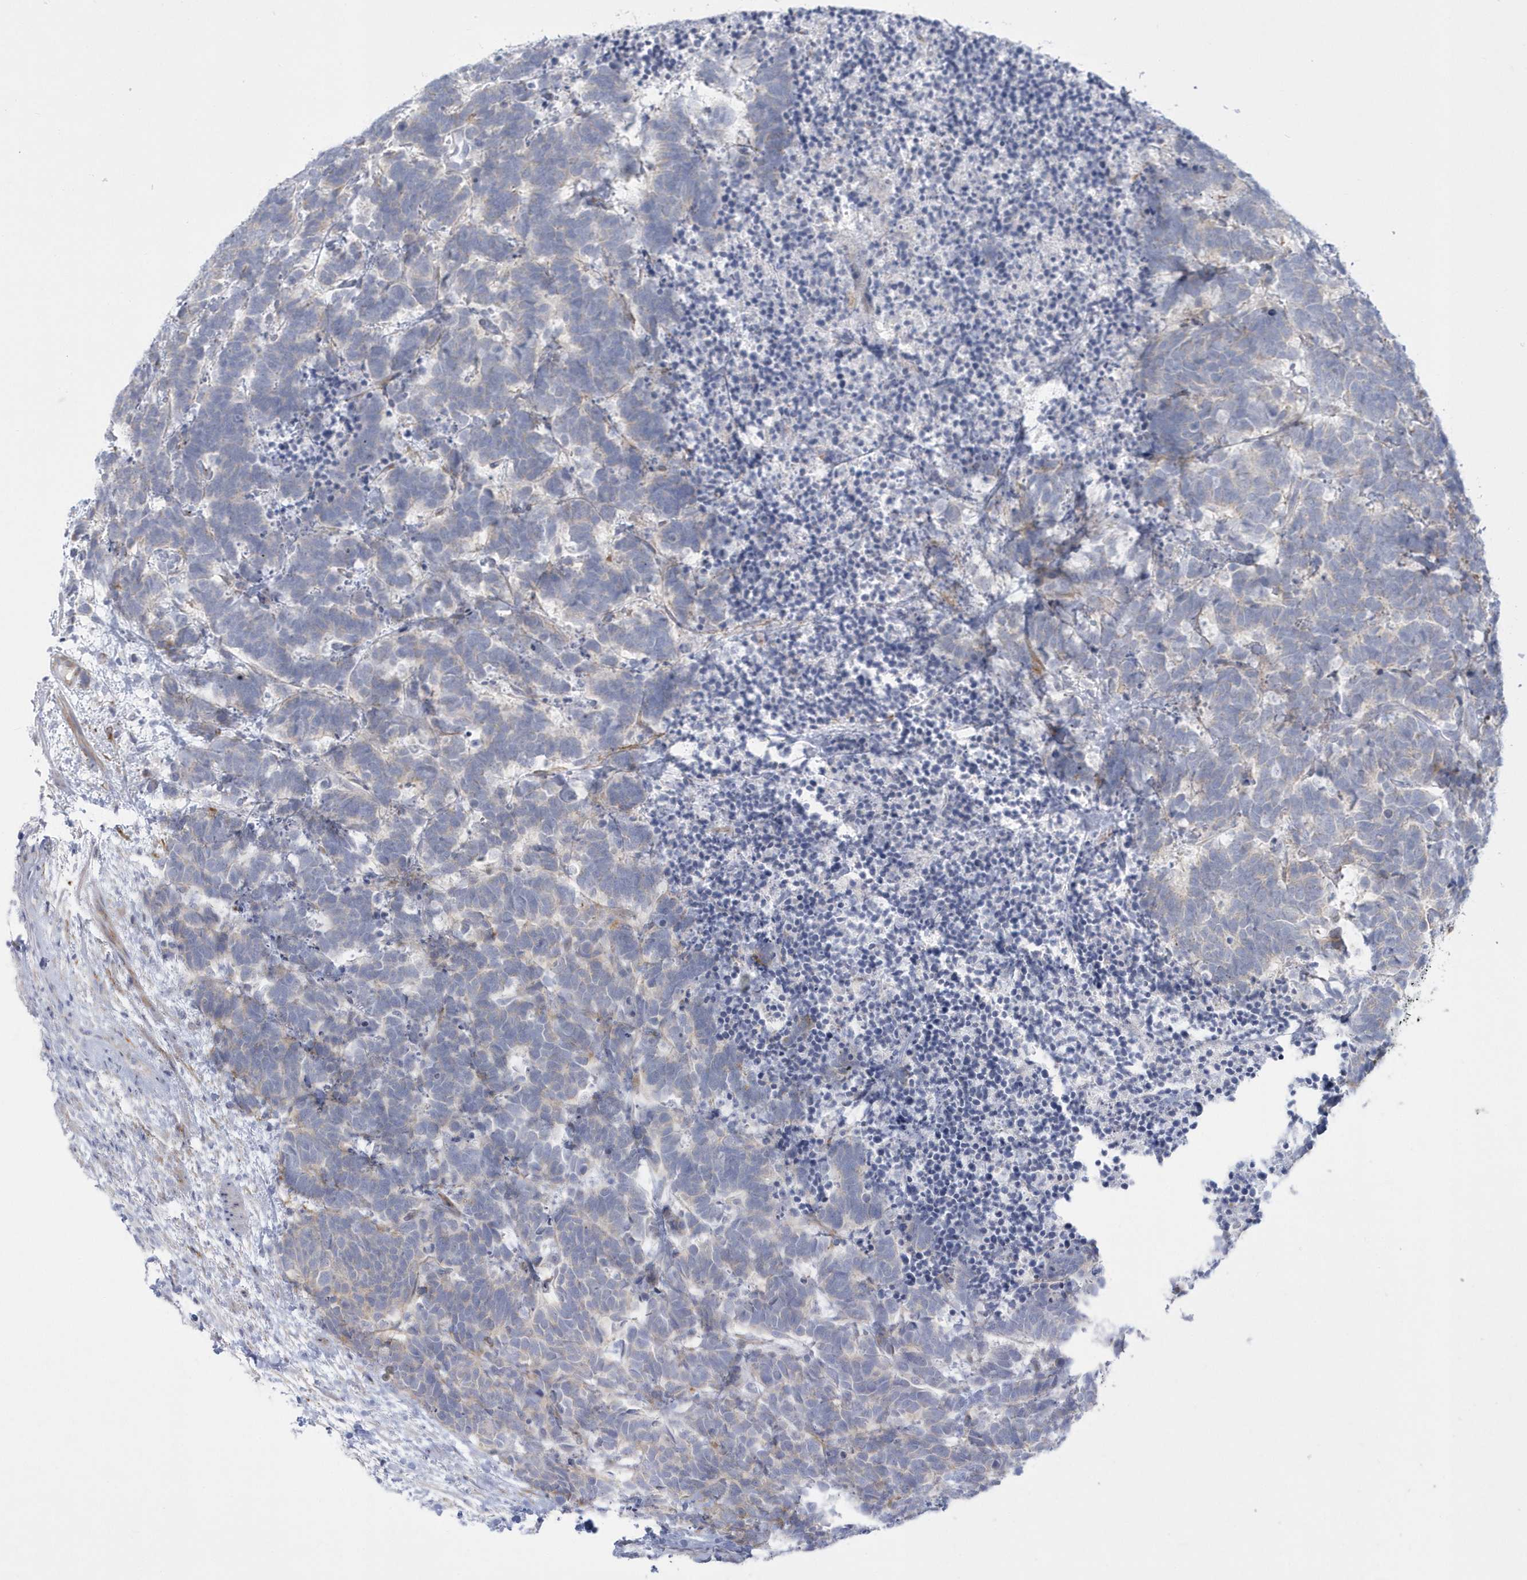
{"staining": {"intensity": "negative", "quantity": "none", "location": "none"}, "tissue": "carcinoid", "cell_type": "Tumor cells", "image_type": "cancer", "snomed": [{"axis": "morphology", "description": "Carcinoma, NOS"}, {"axis": "morphology", "description": "Carcinoid, malignant, NOS"}, {"axis": "topography", "description": "Urinary bladder"}], "caption": "Protein analysis of carcinoid exhibits no significant positivity in tumor cells.", "gene": "WDR27", "patient": {"sex": "male", "age": 57}}